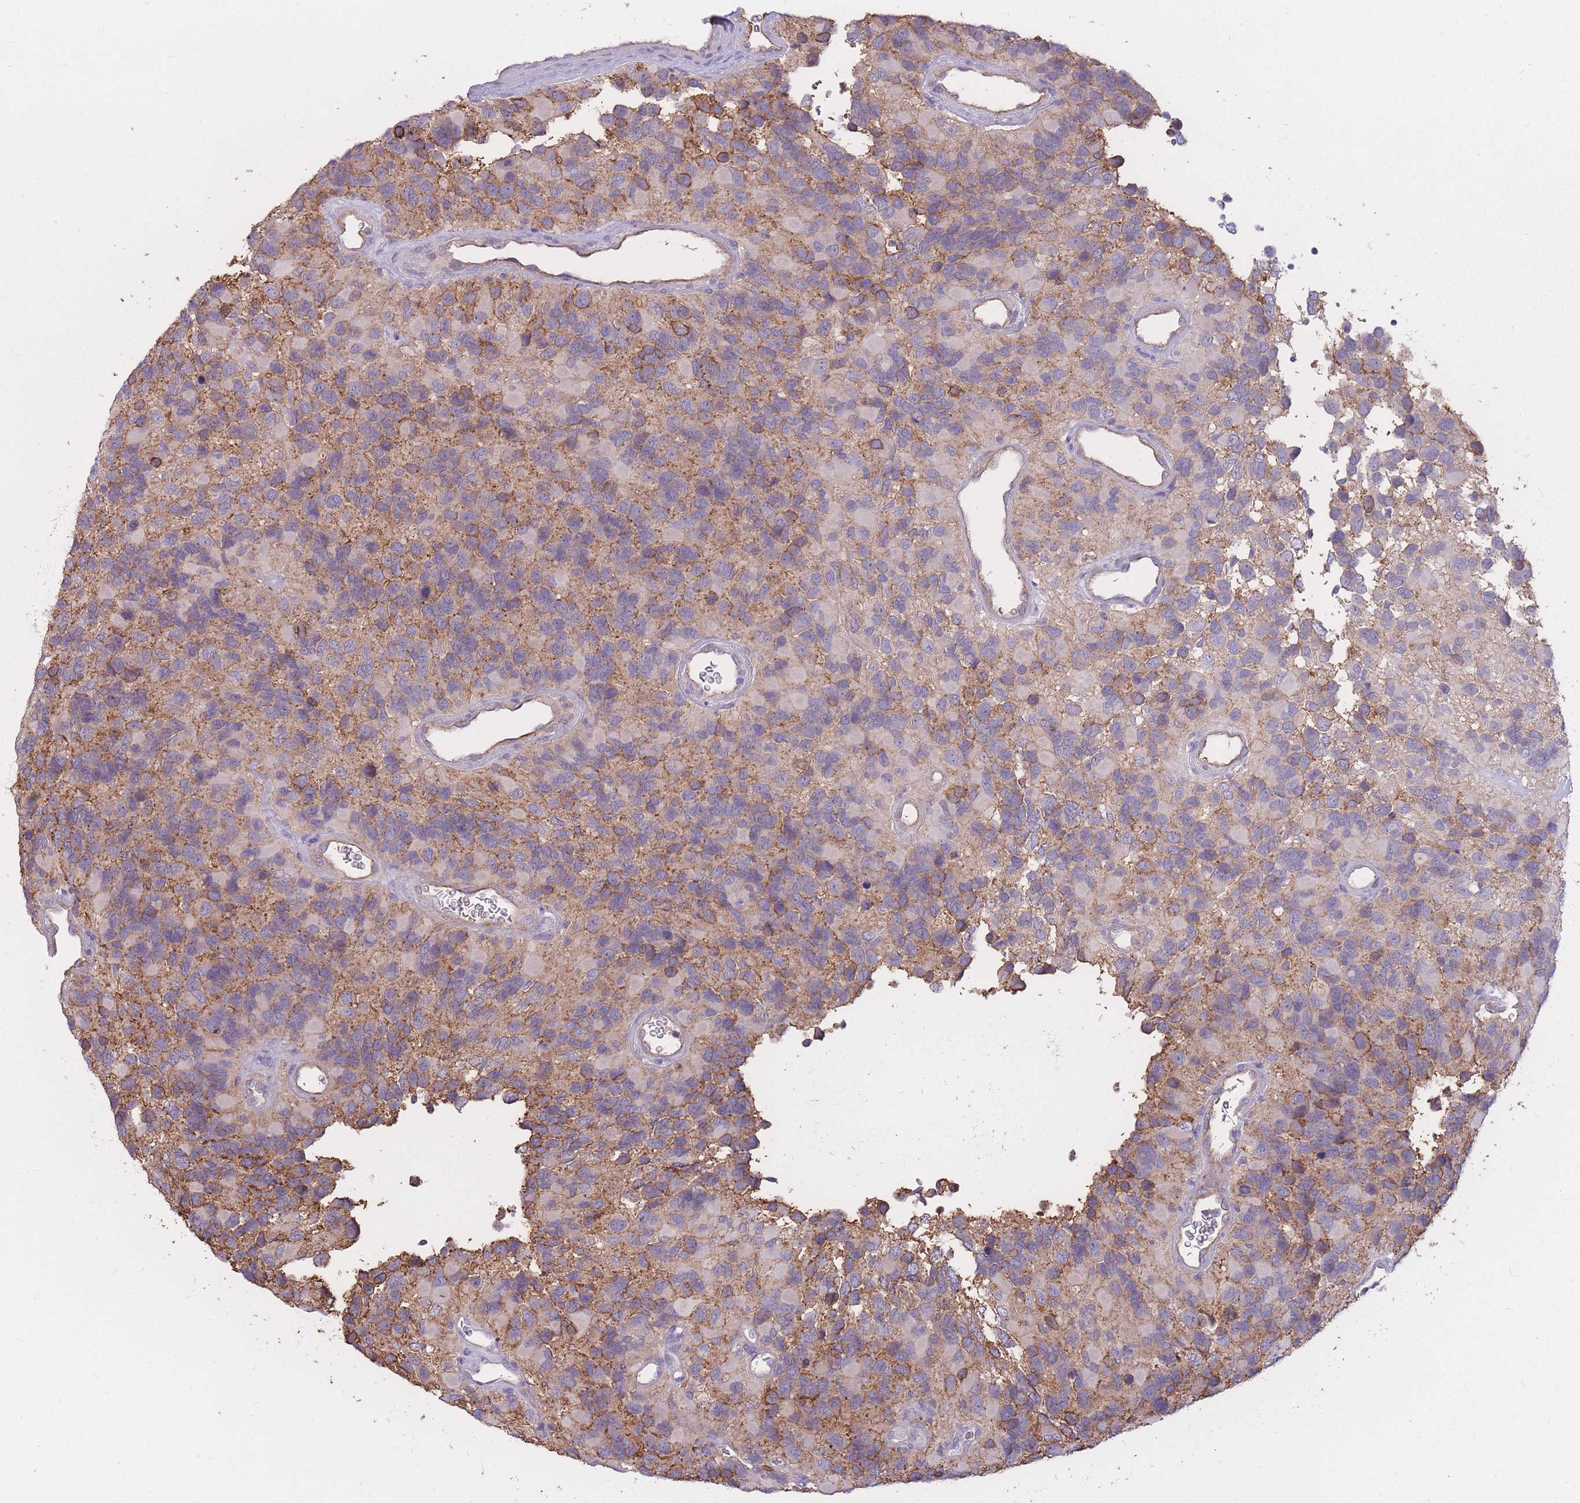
{"staining": {"intensity": "moderate", "quantity": "25%-75%", "location": "cytoplasmic/membranous"}, "tissue": "glioma", "cell_type": "Tumor cells", "image_type": "cancer", "snomed": [{"axis": "morphology", "description": "Glioma, malignant, High grade"}, {"axis": "topography", "description": "Brain"}], "caption": "High-power microscopy captured an immunohistochemistry (IHC) micrograph of glioma, revealing moderate cytoplasmic/membranous positivity in about 25%-75% of tumor cells.", "gene": "GNA11", "patient": {"sex": "male", "age": 77}}